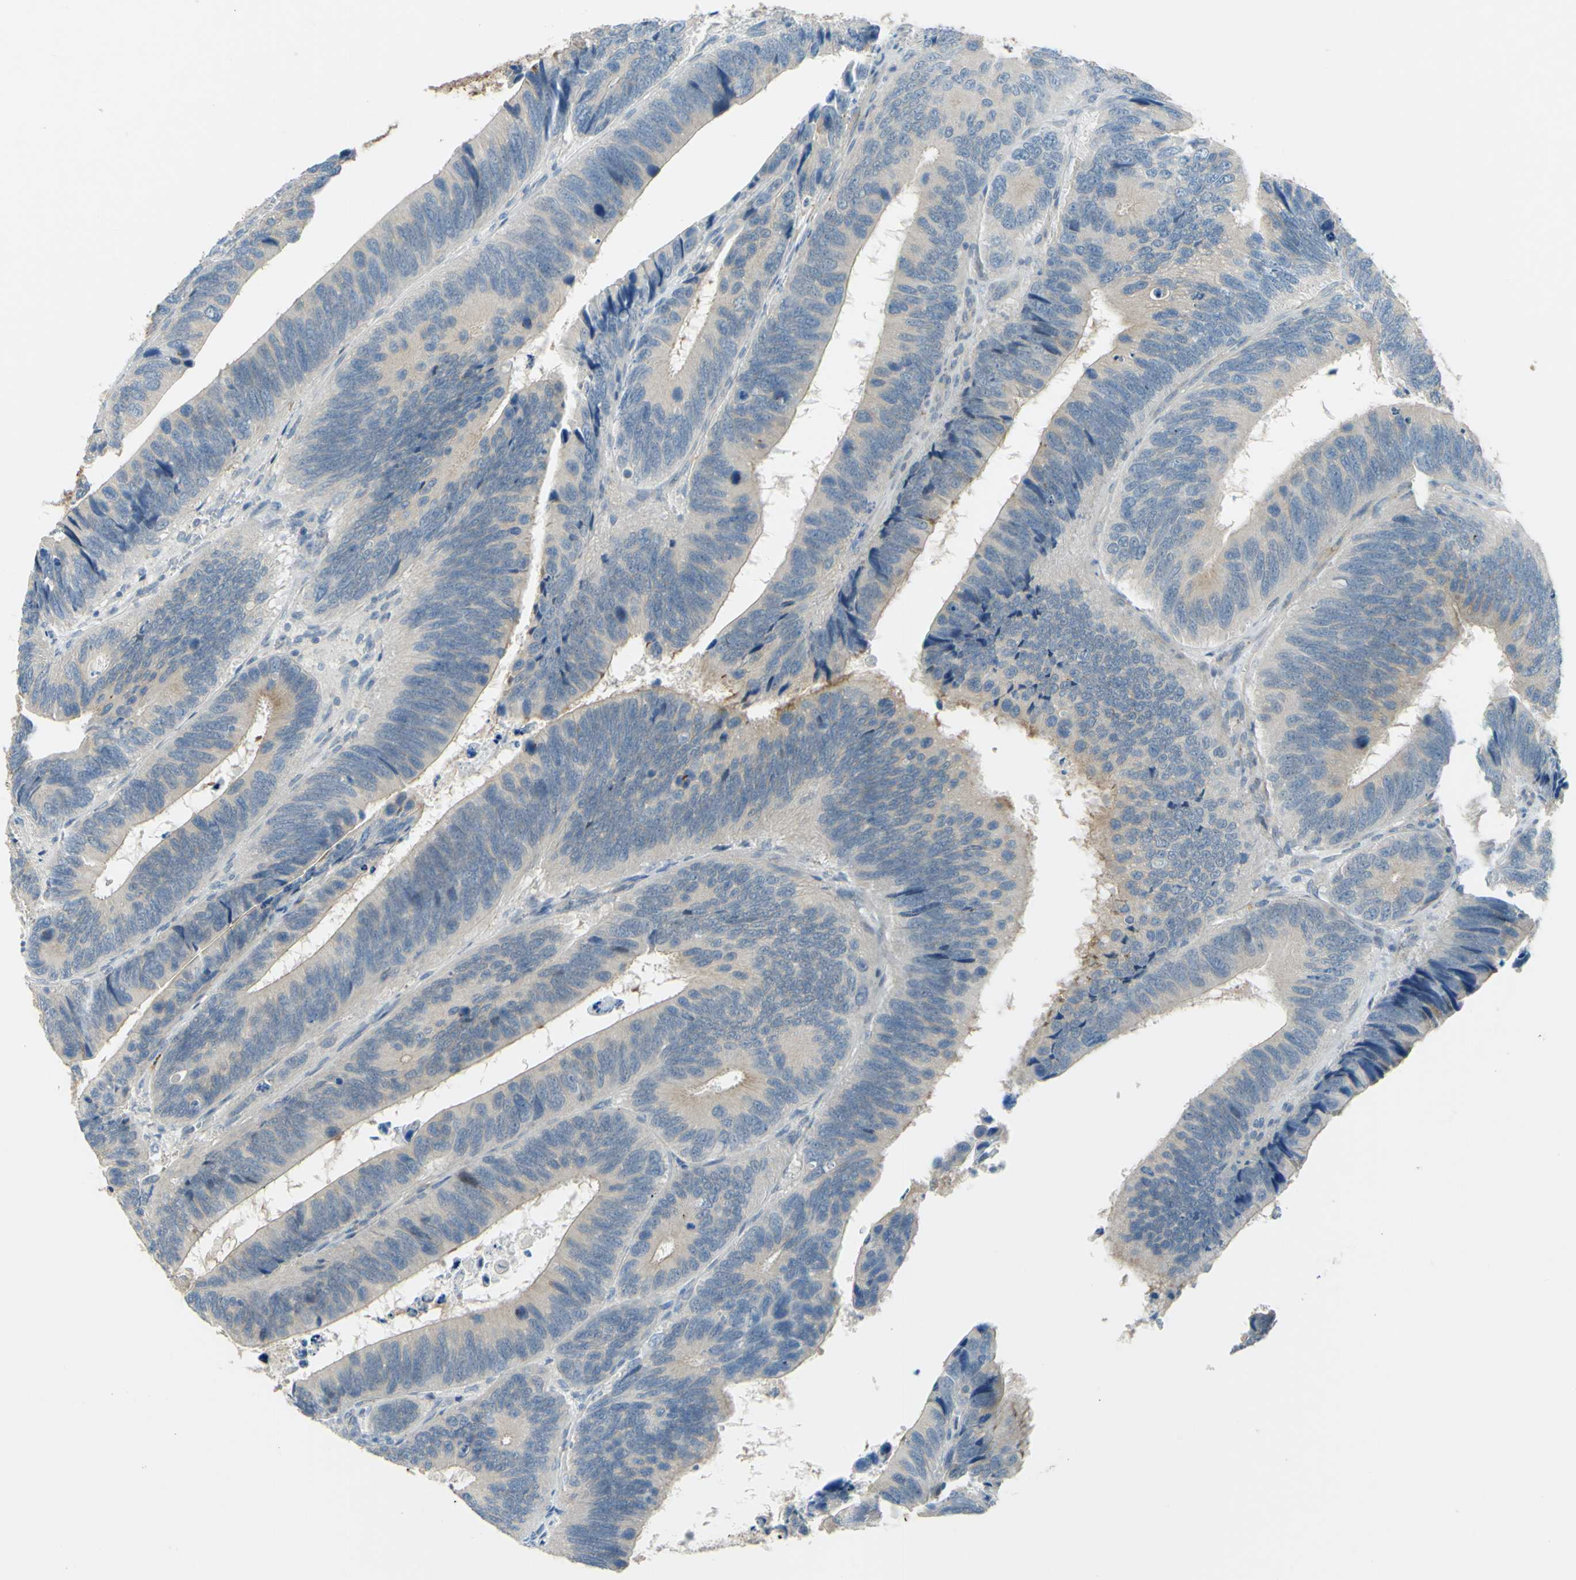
{"staining": {"intensity": "negative", "quantity": "none", "location": "none"}, "tissue": "colorectal cancer", "cell_type": "Tumor cells", "image_type": "cancer", "snomed": [{"axis": "morphology", "description": "Adenocarcinoma, NOS"}, {"axis": "topography", "description": "Colon"}], "caption": "The micrograph demonstrates no staining of tumor cells in adenocarcinoma (colorectal).", "gene": "ARHGAP1", "patient": {"sex": "male", "age": 72}}